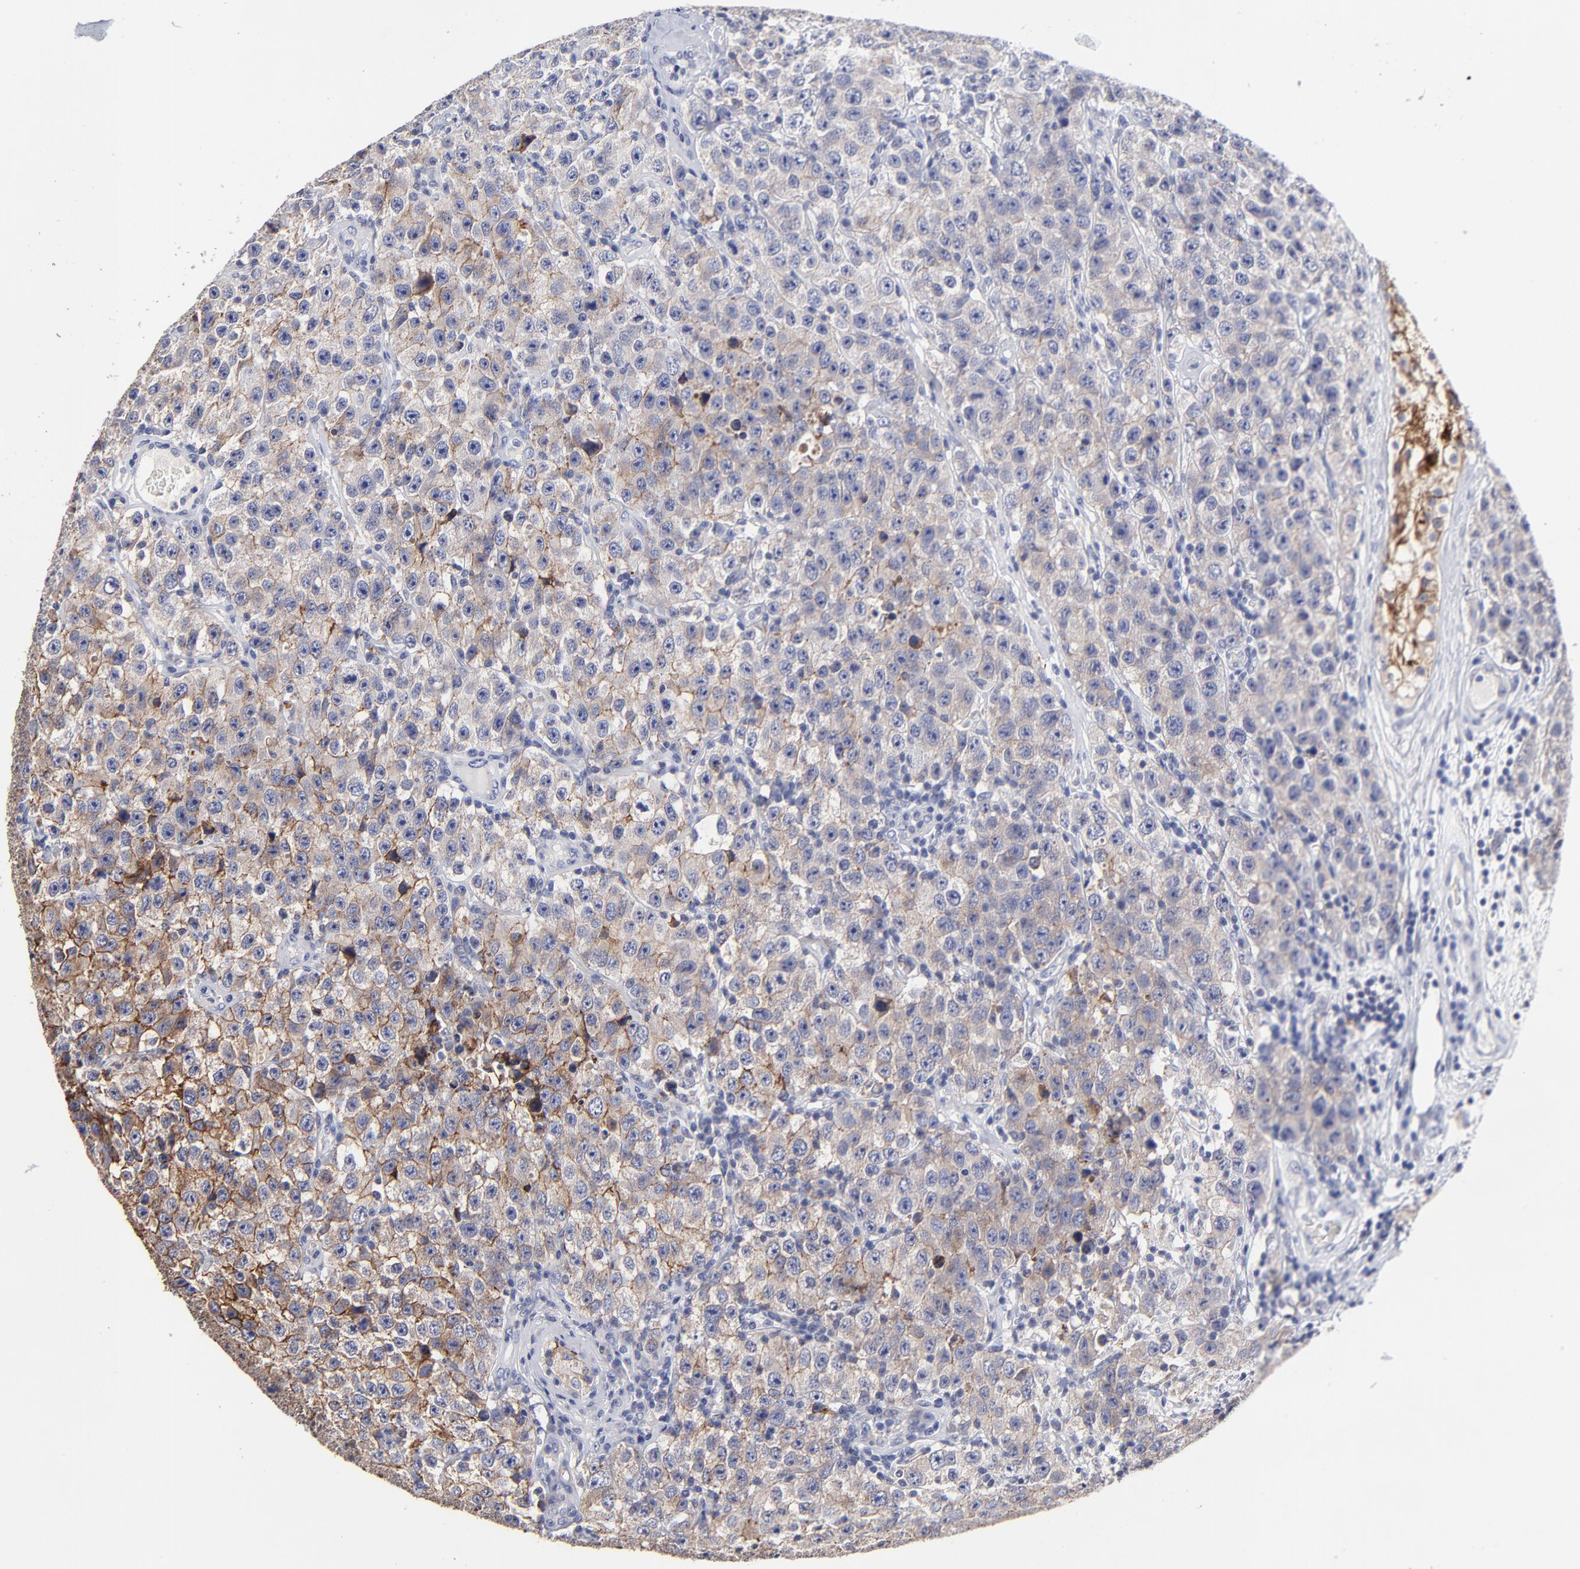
{"staining": {"intensity": "weak", "quantity": "25%-75%", "location": "cytoplasmic/membranous"}, "tissue": "testis cancer", "cell_type": "Tumor cells", "image_type": "cancer", "snomed": [{"axis": "morphology", "description": "Seminoma, NOS"}, {"axis": "topography", "description": "Testis"}], "caption": "Testis cancer (seminoma) was stained to show a protein in brown. There is low levels of weak cytoplasmic/membranous expression in about 25%-75% of tumor cells.", "gene": "CXADR", "patient": {"sex": "male", "age": 52}}